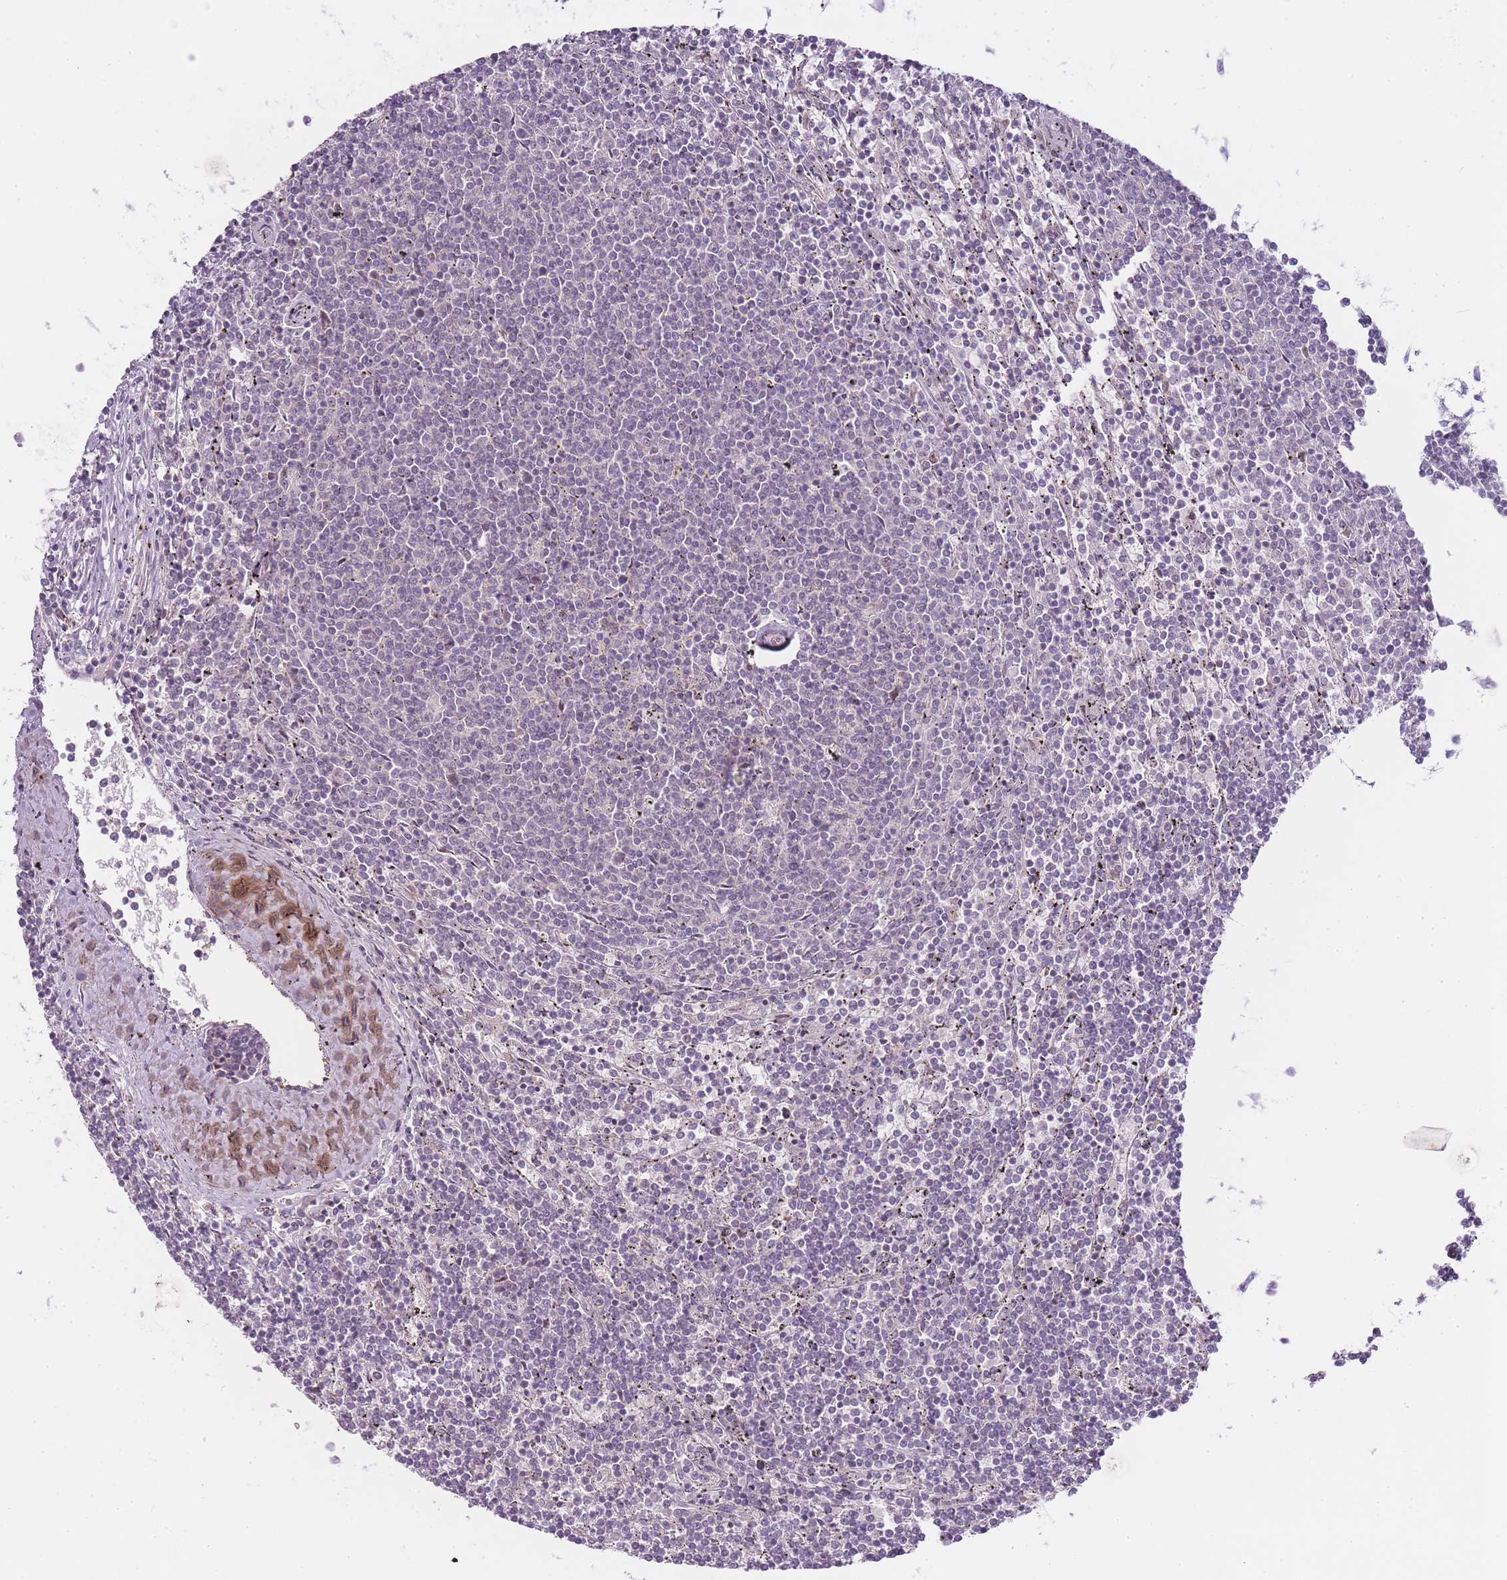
{"staining": {"intensity": "negative", "quantity": "none", "location": "none"}, "tissue": "lymphoma", "cell_type": "Tumor cells", "image_type": "cancer", "snomed": [{"axis": "morphology", "description": "Malignant lymphoma, non-Hodgkin's type, Low grade"}, {"axis": "topography", "description": "Spleen"}], "caption": "A high-resolution image shows immunohistochemistry staining of lymphoma, which displays no significant positivity in tumor cells.", "gene": "OGG1", "patient": {"sex": "female", "age": 50}}